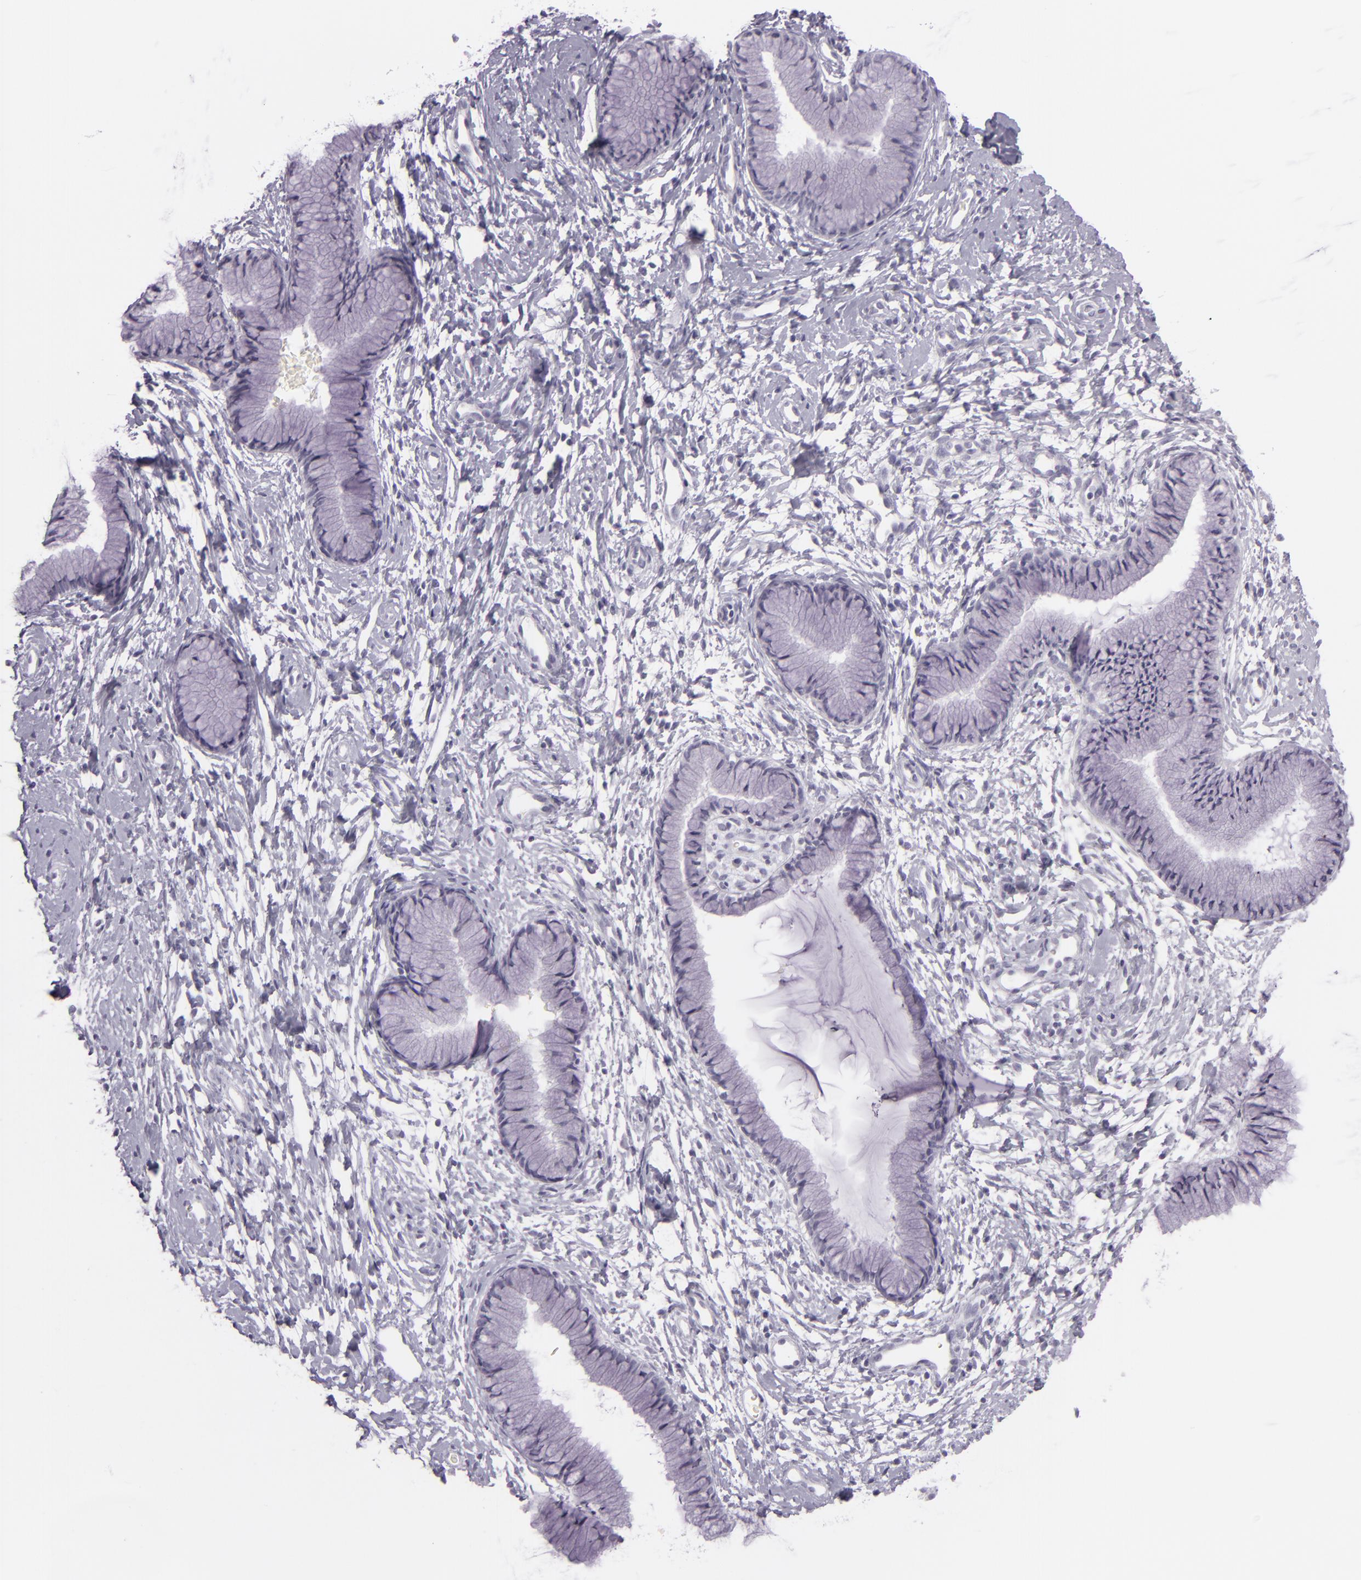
{"staining": {"intensity": "negative", "quantity": "none", "location": "none"}, "tissue": "cervix", "cell_type": "Glandular cells", "image_type": "normal", "snomed": [{"axis": "morphology", "description": "Normal tissue, NOS"}, {"axis": "topography", "description": "Cervix"}], "caption": "The immunohistochemistry photomicrograph has no significant positivity in glandular cells of cervix. (DAB IHC visualized using brightfield microscopy, high magnification).", "gene": "MCM3", "patient": {"sex": "female", "age": 46}}